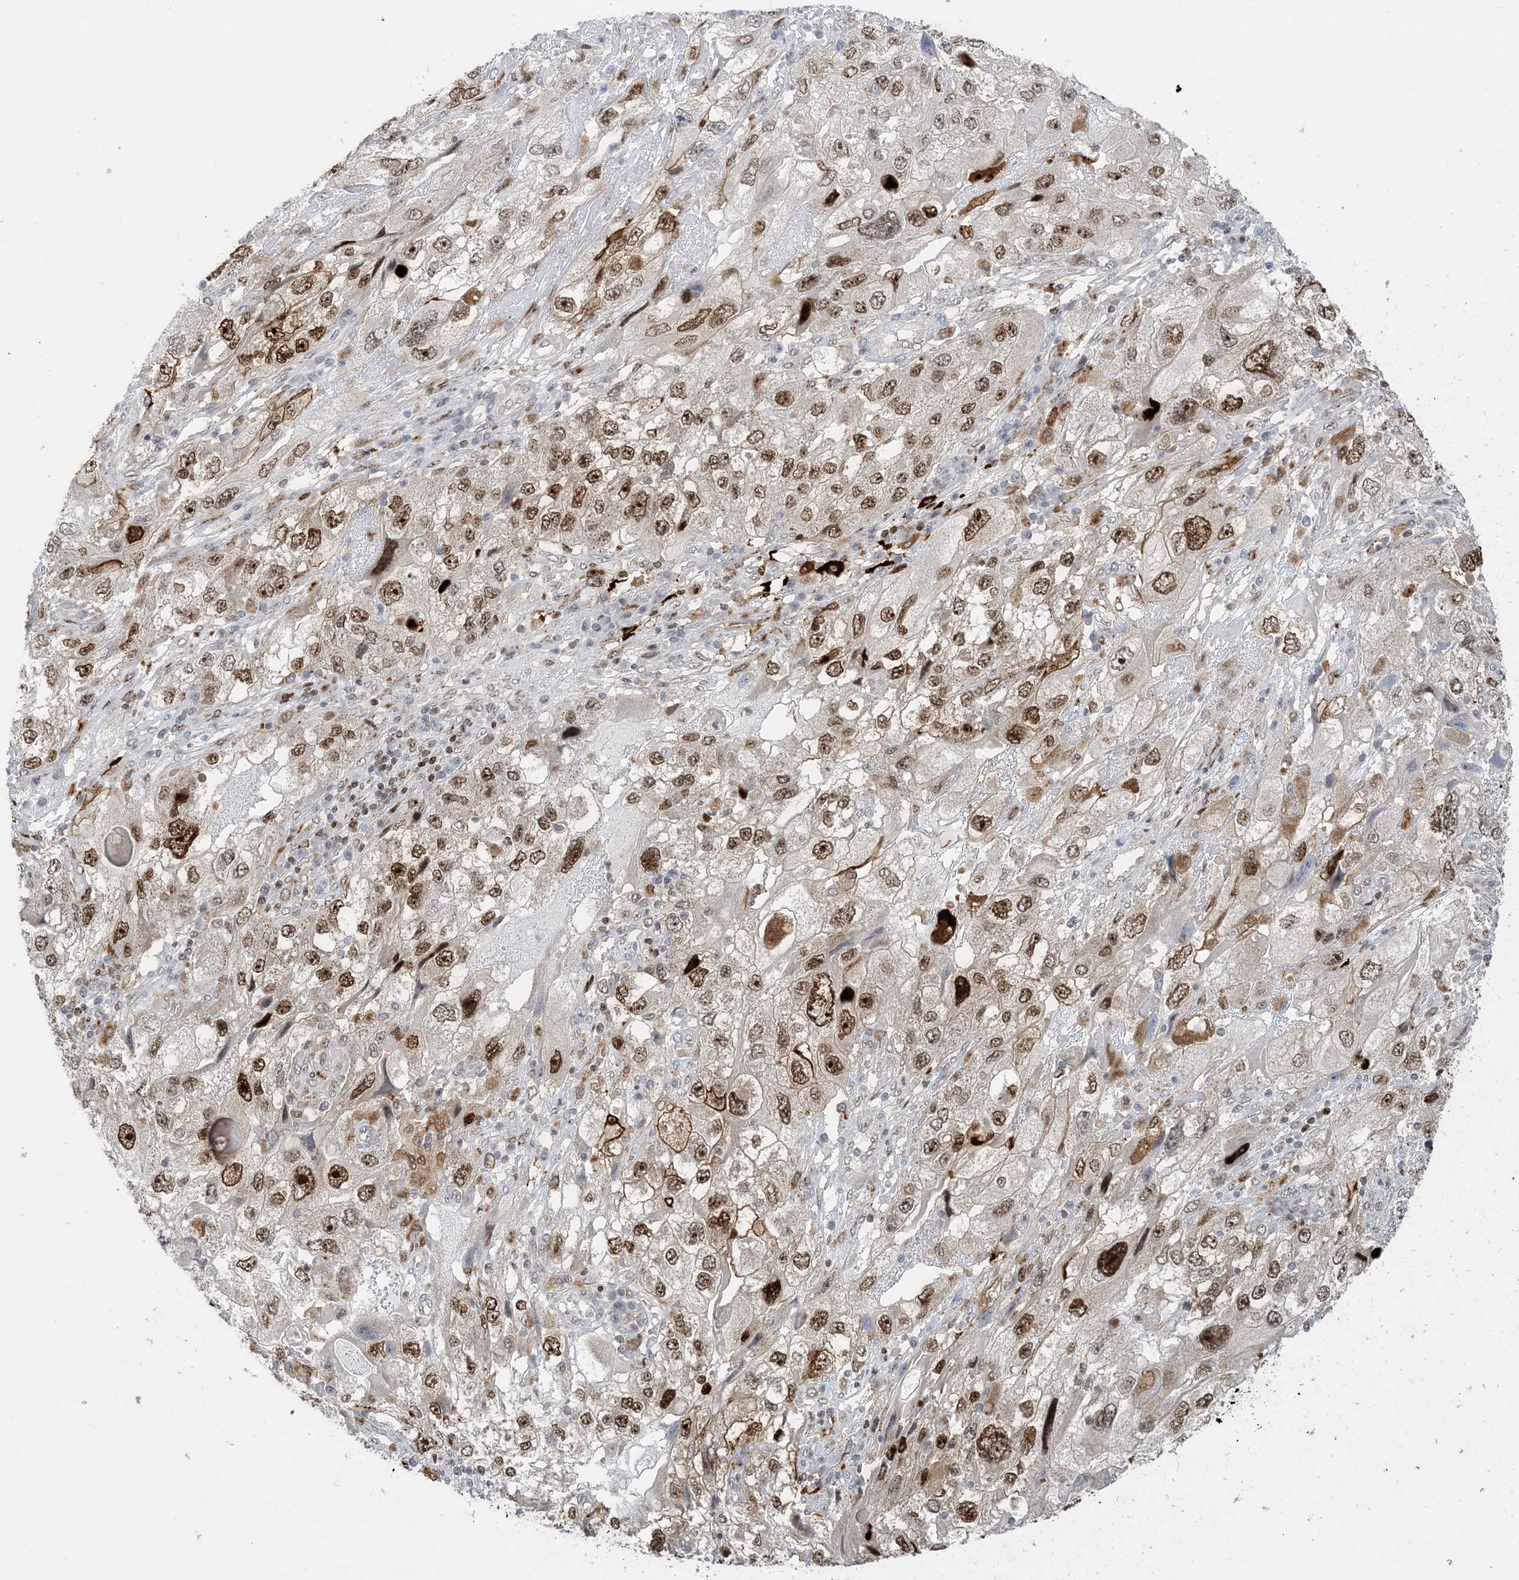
{"staining": {"intensity": "strong", "quantity": ">75%", "location": "nuclear"}, "tissue": "endometrial cancer", "cell_type": "Tumor cells", "image_type": "cancer", "snomed": [{"axis": "morphology", "description": "Adenocarcinoma, NOS"}, {"axis": "topography", "description": "Endometrium"}], "caption": "Adenocarcinoma (endometrial) stained for a protein reveals strong nuclear positivity in tumor cells. (DAB IHC with brightfield microscopy, high magnification).", "gene": "SLC25A53", "patient": {"sex": "female", "age": 49}}